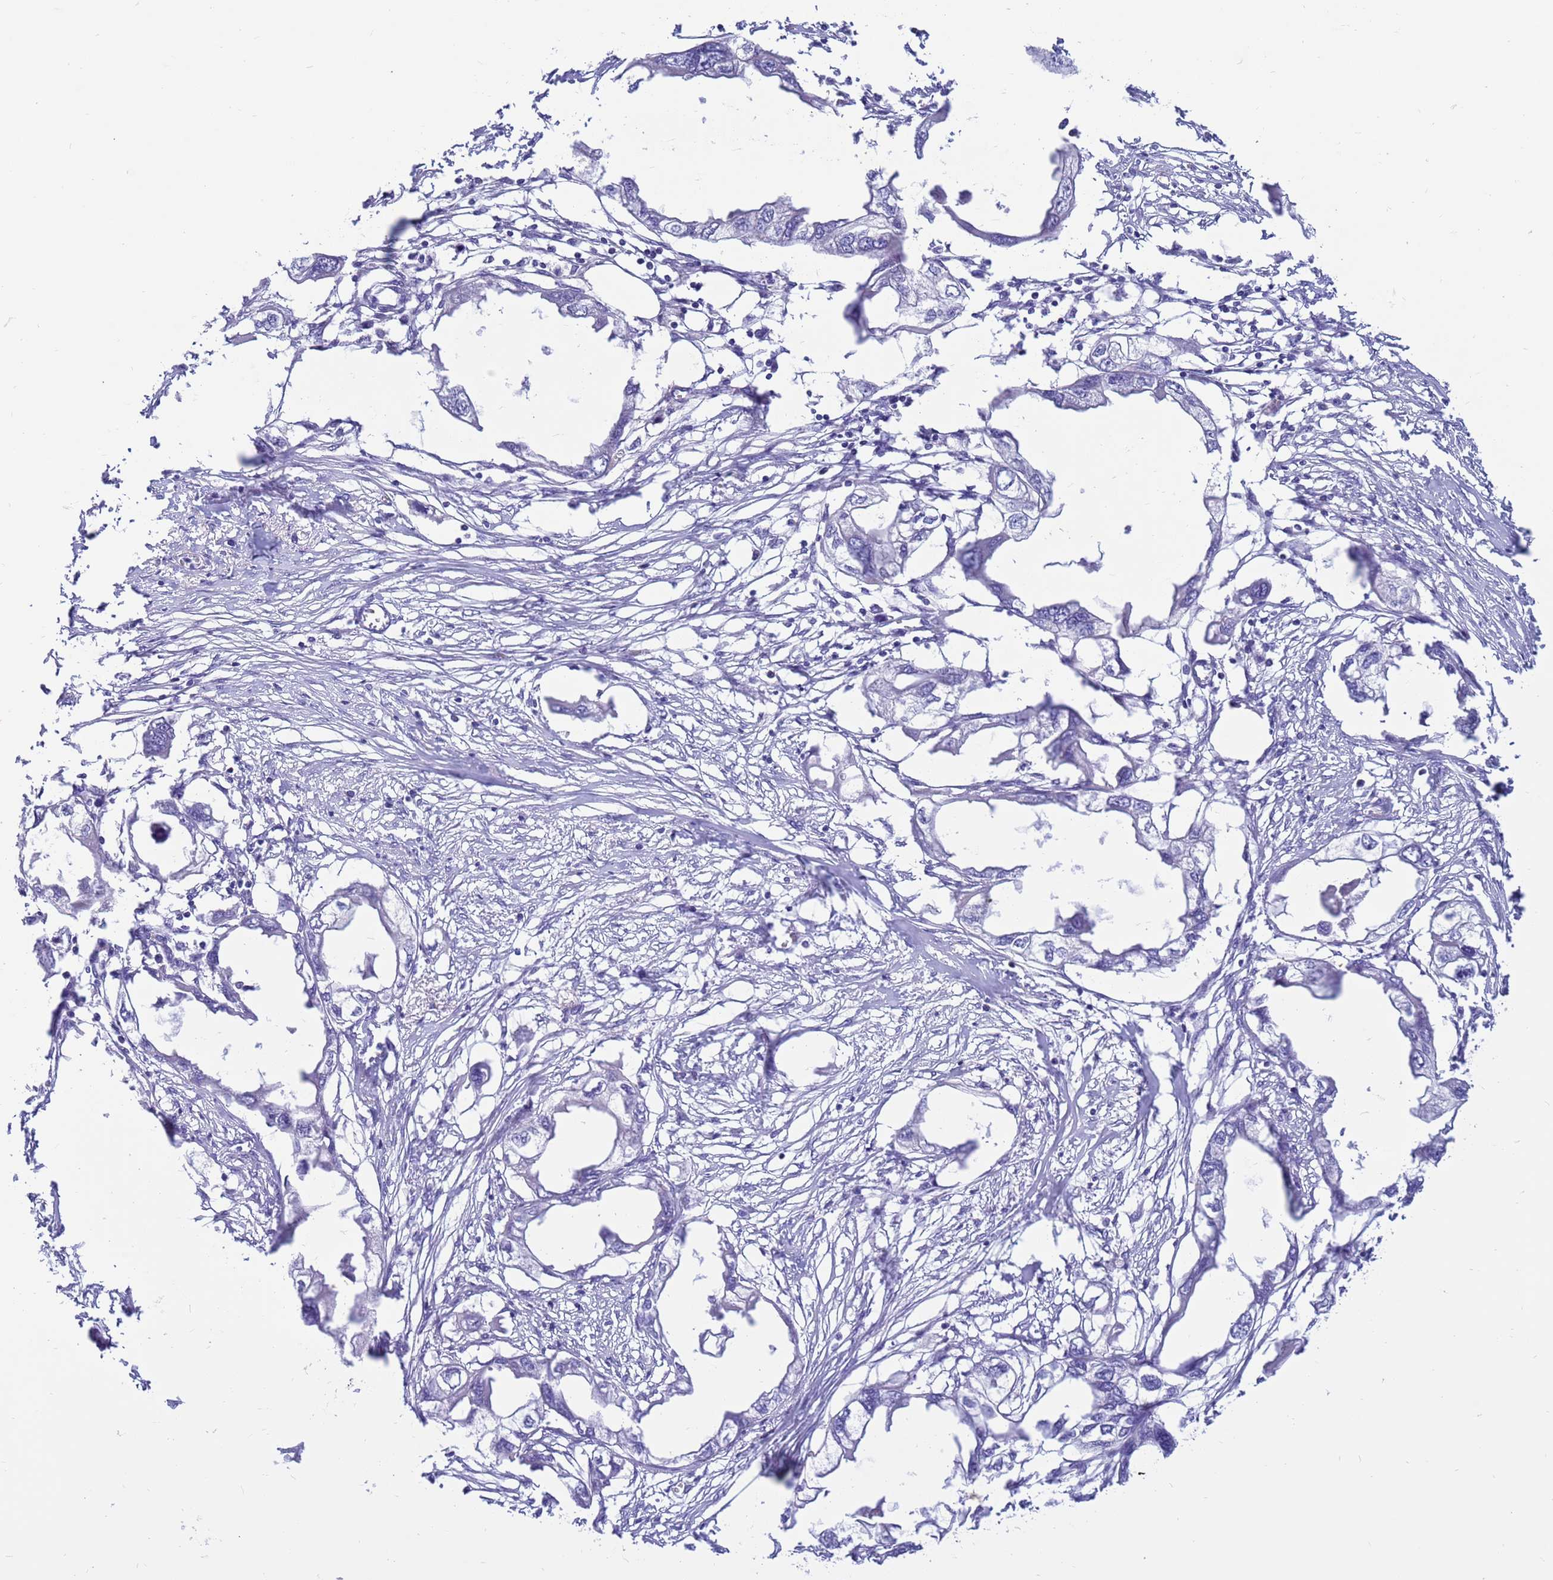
{"staining": {"intensity": "negative", "quantity": "none", "location": "none"}, "tissue": "endometrial cancer", "cell_type": "Tumor cells", "image_type": "cancer", "snomed": [{"axis": "morphology", "description": "Adenocarcinoma, NOS"}, {"axis": "morphology", "description": "Adenocarcinoma, metastatic, NOS"}, {"axis": "topography", "description": "Adipose tissue"}, {"axis": "topography", "description": "Endometrium"}], "caption": "This image is of metastatic adenocarcinoma (endometrial) stained with immunohistochemistry (IHC) to label a protein in brown with the nuclei are counter-stained blue. There is no staining in tumor cells. Brightfield microscopy of immunohistochemistry (IHC) stained with DAB (brown) and hematoxylin (blue), captured at high magnification.", "gene": "PDE10A", "patient": {"sex": "female", "age": 67}}